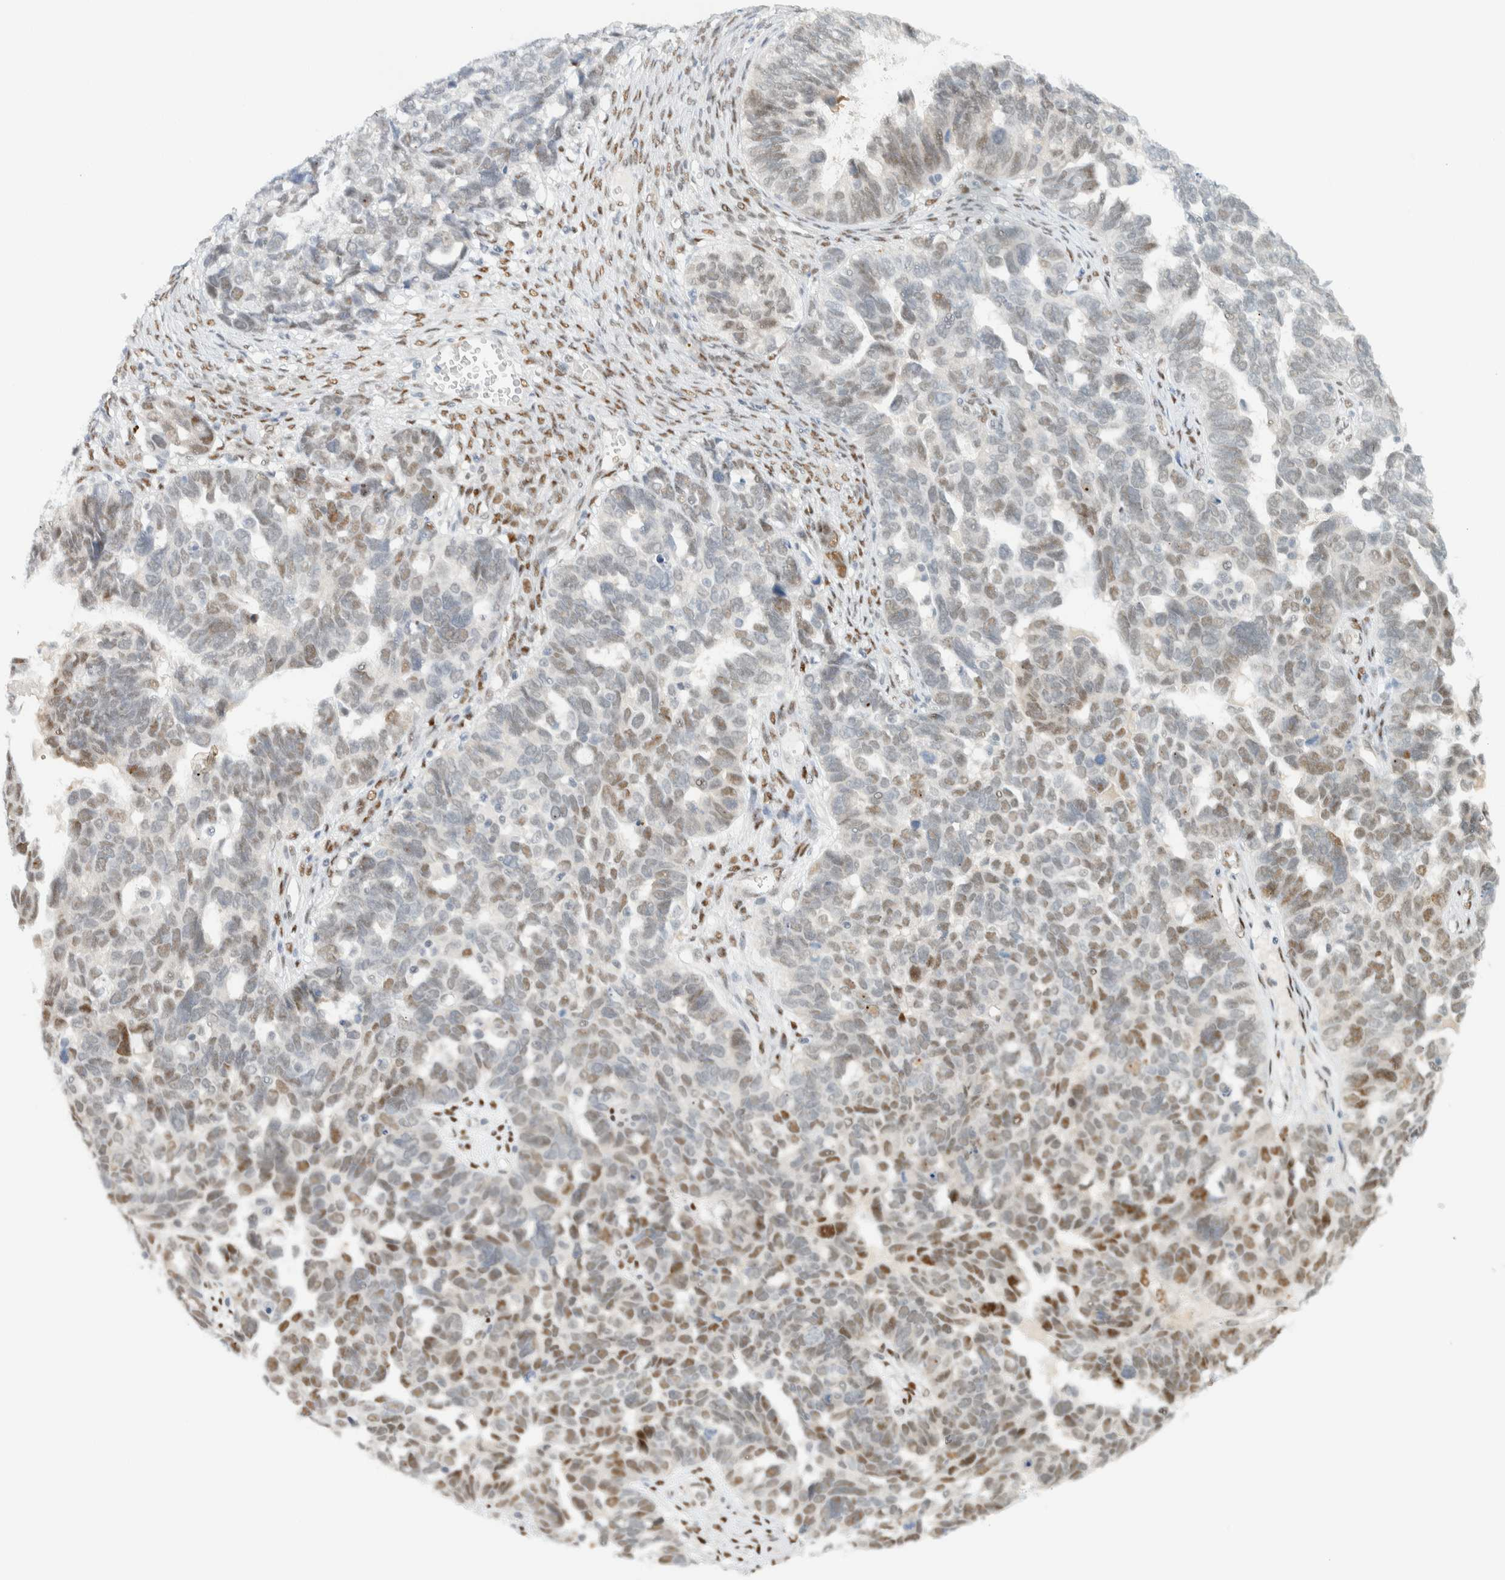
{"staining": {"intensity": "moderate", "quantity": "<25%", "location": "nuclear"}, "tissue": "ovarian cancer", "cell_type": "Tumor cells", "image_type": "cancer", "snomed": [{"axis": "morphology", "description": "Cystadenocarcinoma, serous, NOS"}, {"axis": "topography", "description": "Ovary"}], "caption": "Brown immunohistochemical staining in ovarian cancer (serous cystadenocarcinoma) demonstrates moderate nuclear expression in approximately <25% of tumor cells.", "gene": "ZNF683", "patient": {"sex": "female", "age": 79}}